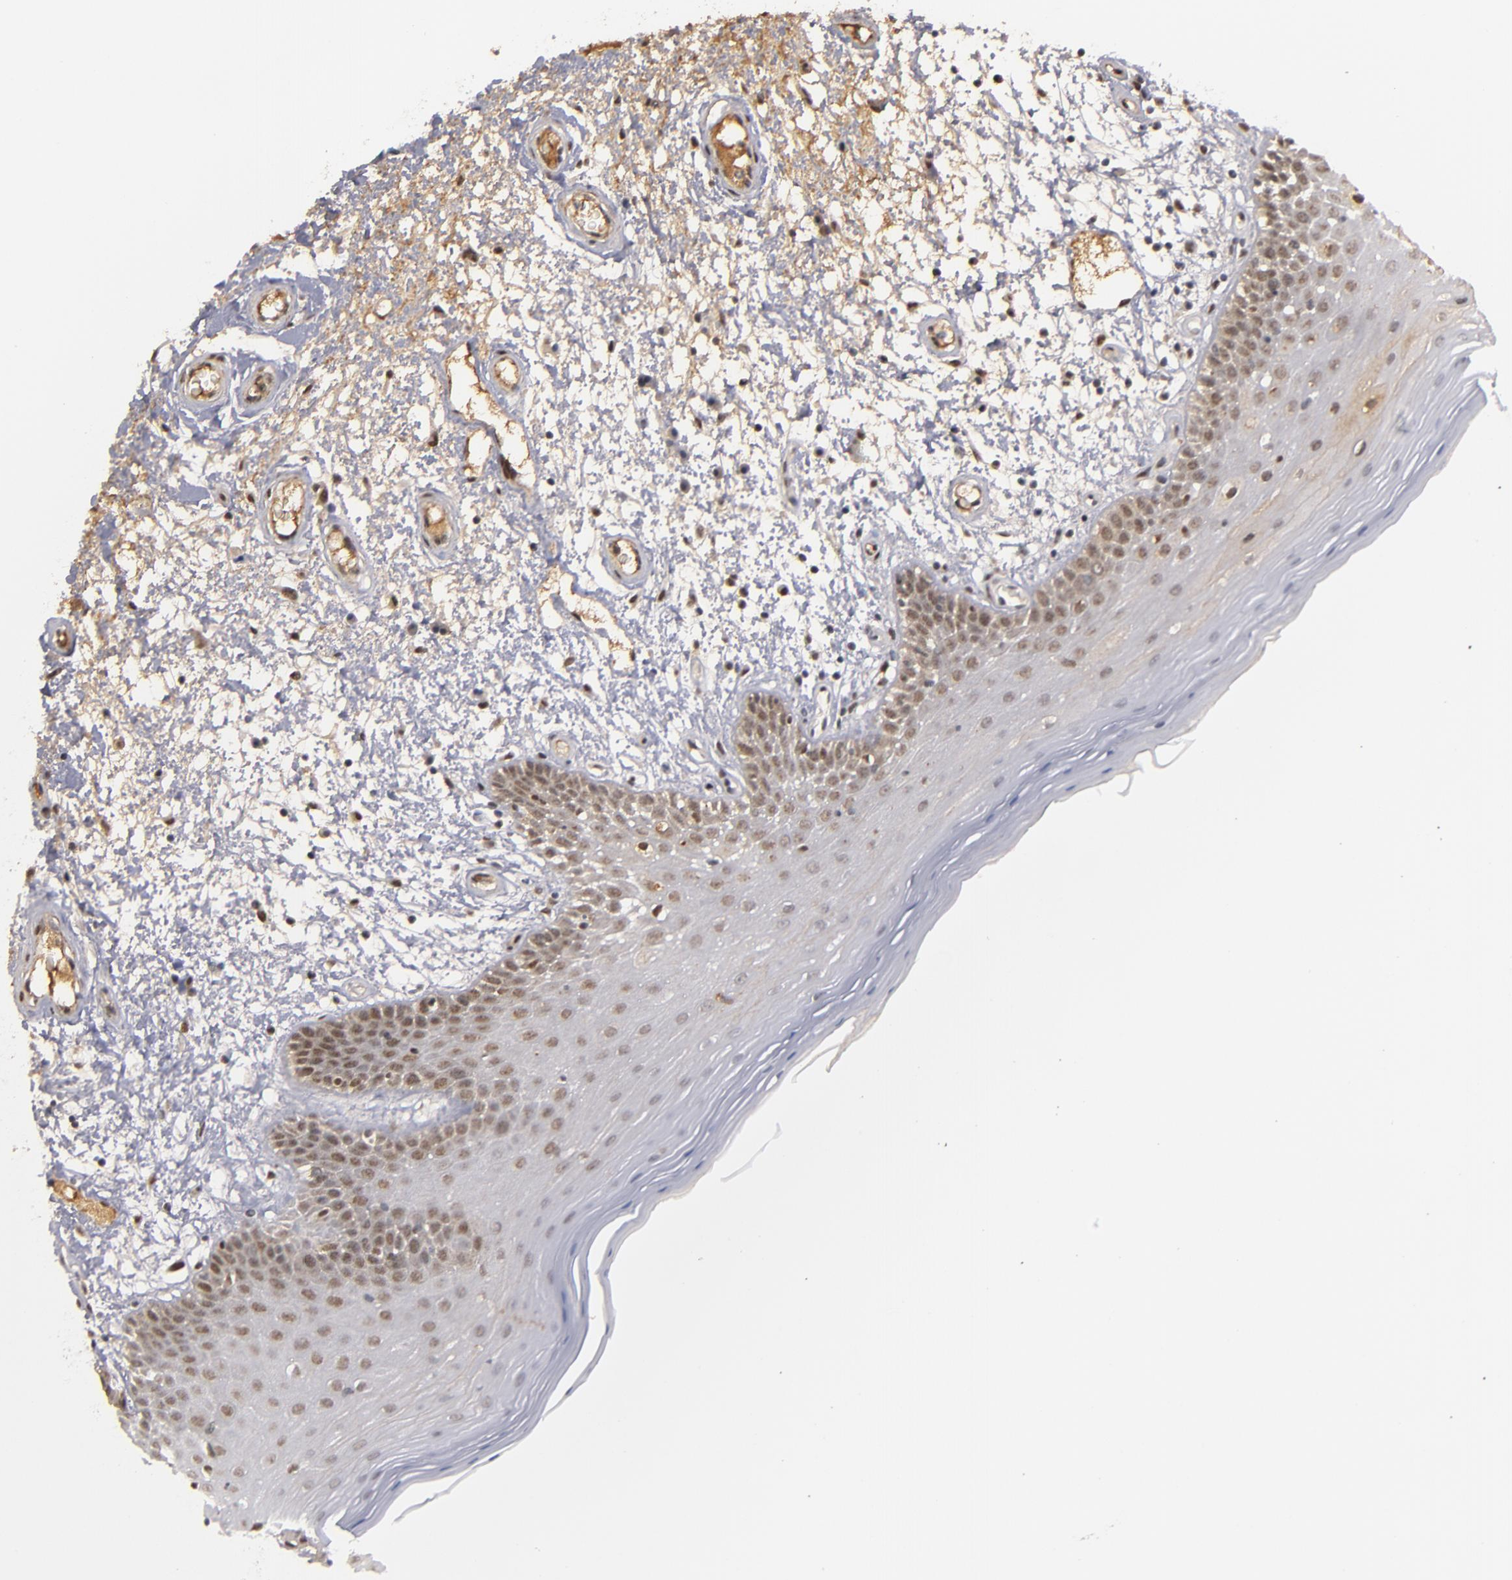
{"staining": {"intensity": "moderate", "quantity": "25%-75%", "location": "nuclear"}, "tissue": "oral mucosa", "cell_type": "Squamous epithelial cells", "image_type": "normal", "snomed": [{"axis": "morphology", "description": "Normal tissue, NOS"}, {"axis": "morphology", "description": "Squamous cell carcinoma, NOS"}, {"axis": "topography", "description": "Skeletal muscle"}, {"axis": "topography", "description": "Oral tissue"}, {"axis": "topography", "description": "Head-Neck"}], "caption": "Oral mucosa stained for a protein (brown) reveals moderate nuclear positive staining in about 25%-75% of squamous epithelial cells.", "gene": "ZNF234", "patient": {"sex": "male", "age": 71}}